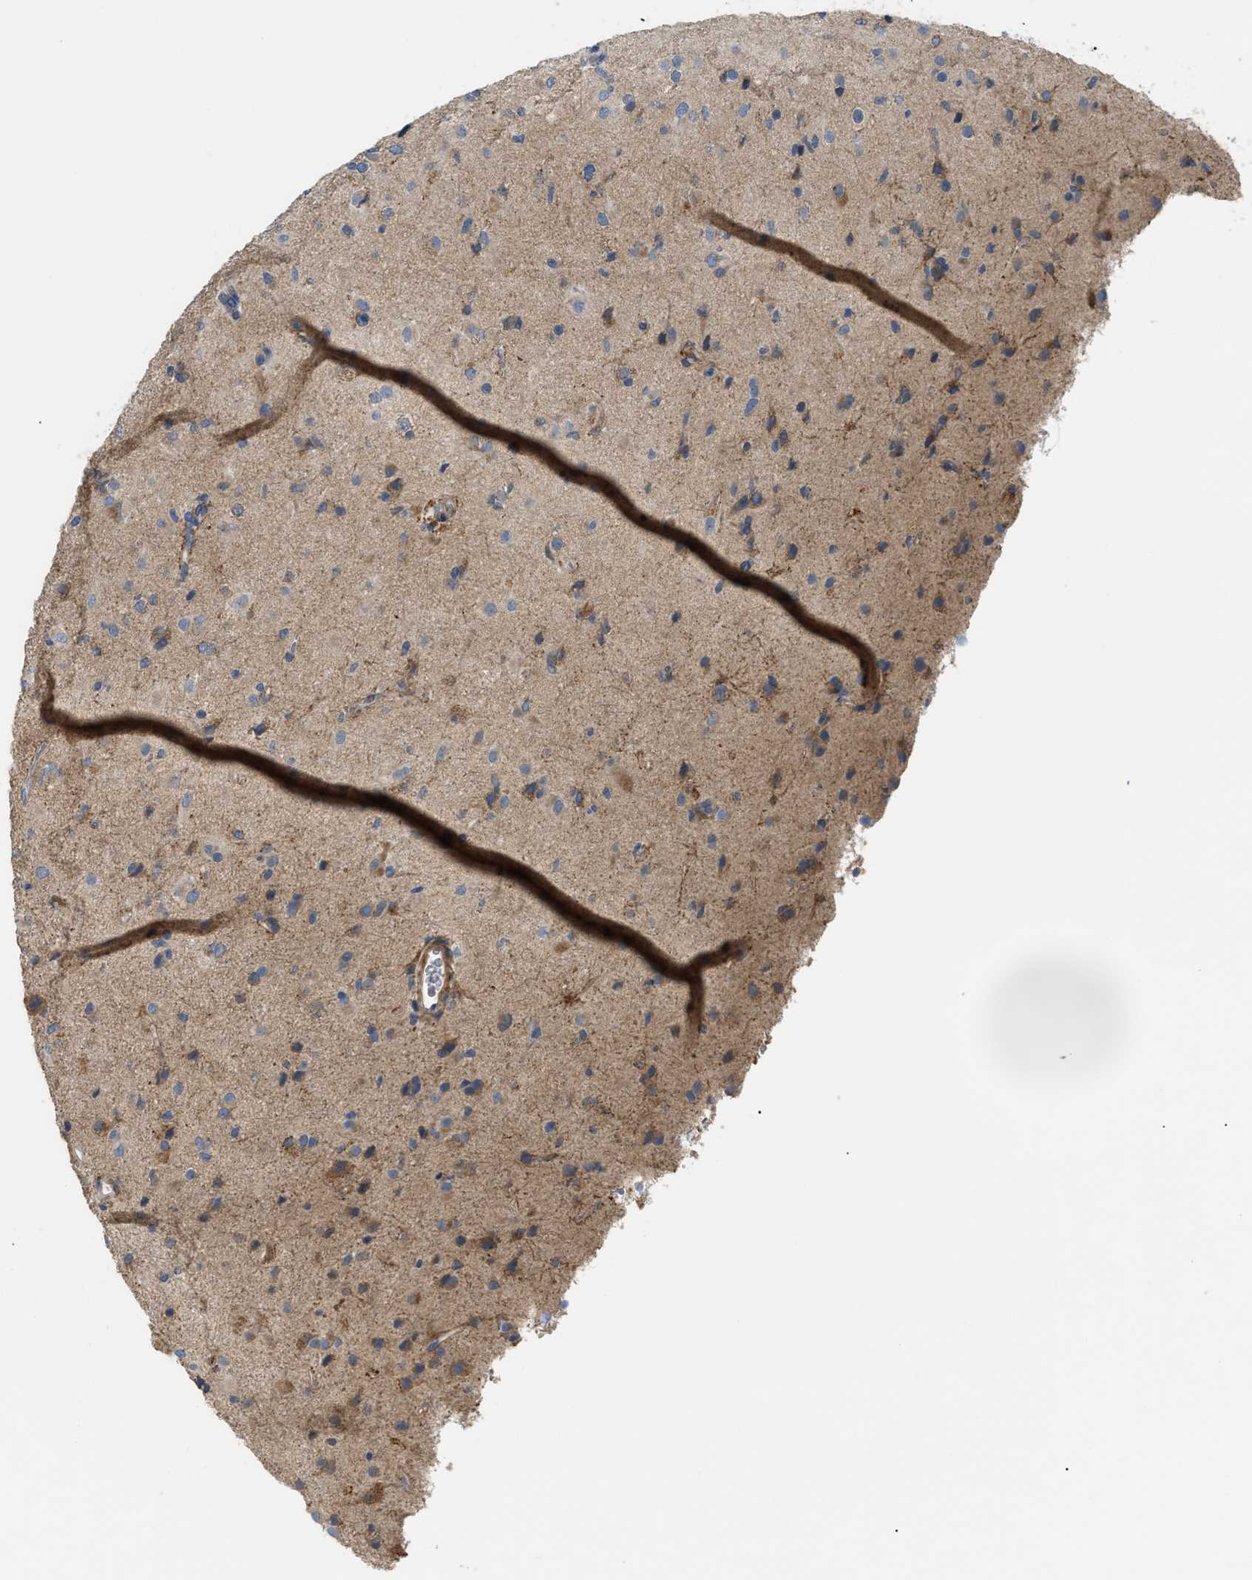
{"staining": {"intensity": "moderate", "quantity": "<25%", "location": "cytoplasmic/membranous"}, "tissue": "glioma", "cell_type": "Tumor cells", "image_type": "cancer", "snomed": [{"axis": "morphology", "description": "Glioma, malignant, Low grade"}, {"axis": "topography", "description": "Brain"}], "caption": "Brown immunohistochemical staining in malignant glioma (low-grade) displays moderate cytoplasmic/membranous staining in approximately <25% of tumor cells.", "gene": "DHX58", "patient": {"sex": "male", "age": 65}}